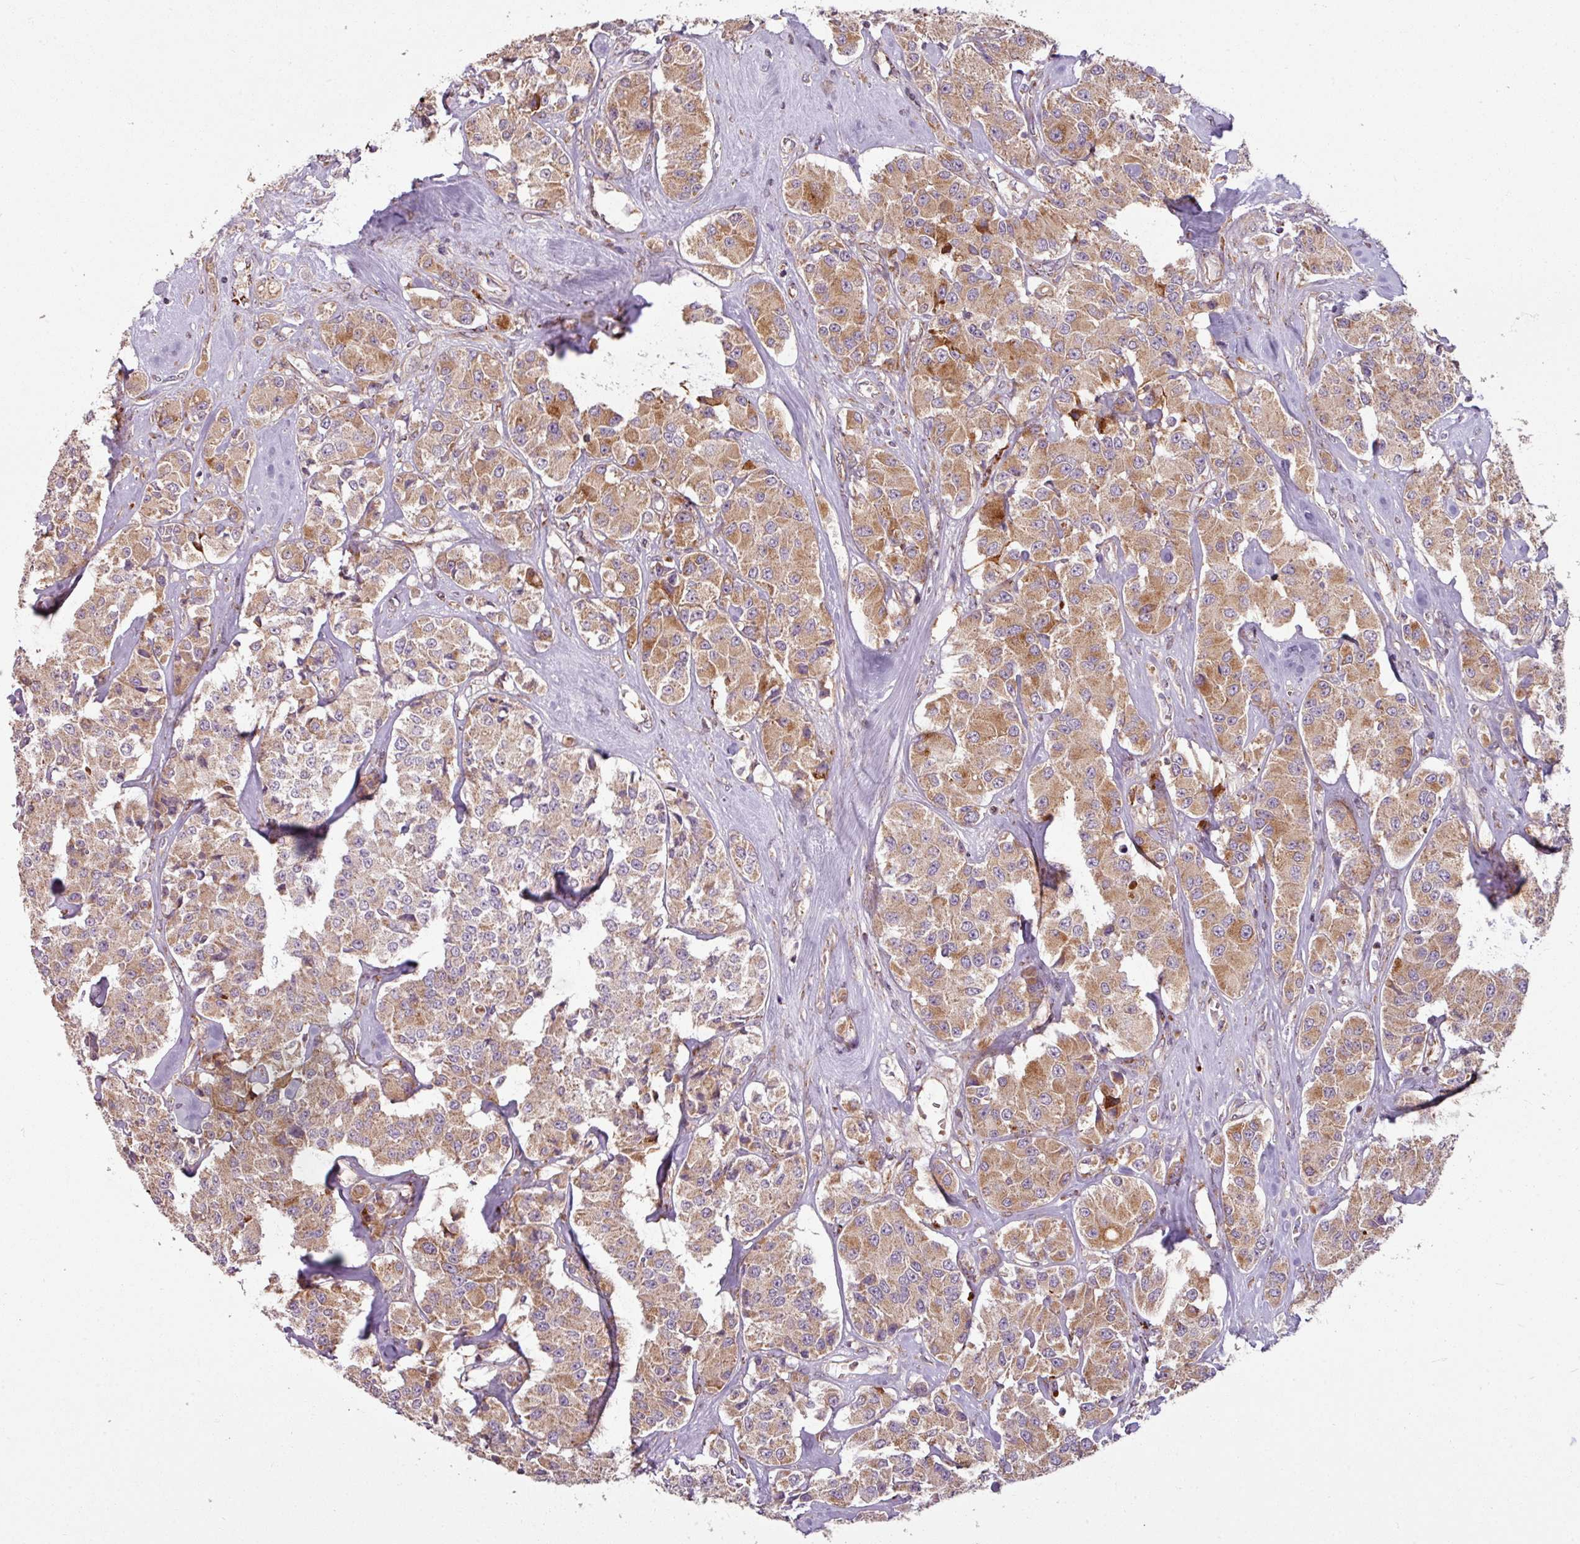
{"staining": {"intensity": "moderate", "quantity": ">75%", "location": "cytoplasmic/membranous"}, "tissue": "carcinoid", "cell_type": "Tumor cells", "image_type": "cancer", "snomed": [{"axis": "morphology", "description": "Carcinoid, malignant, NOS"}, {"axis": "topography", "description": "Pancreas"}], "caption": "Immunohistochemistry (DAB) staining of human carcinoid reveals moderate cytoplasmic/membranous protein expression in approximately >75% of tumor cells.", "gene": "MAGT1", "patient": {"sex": "male", "age": 41}}